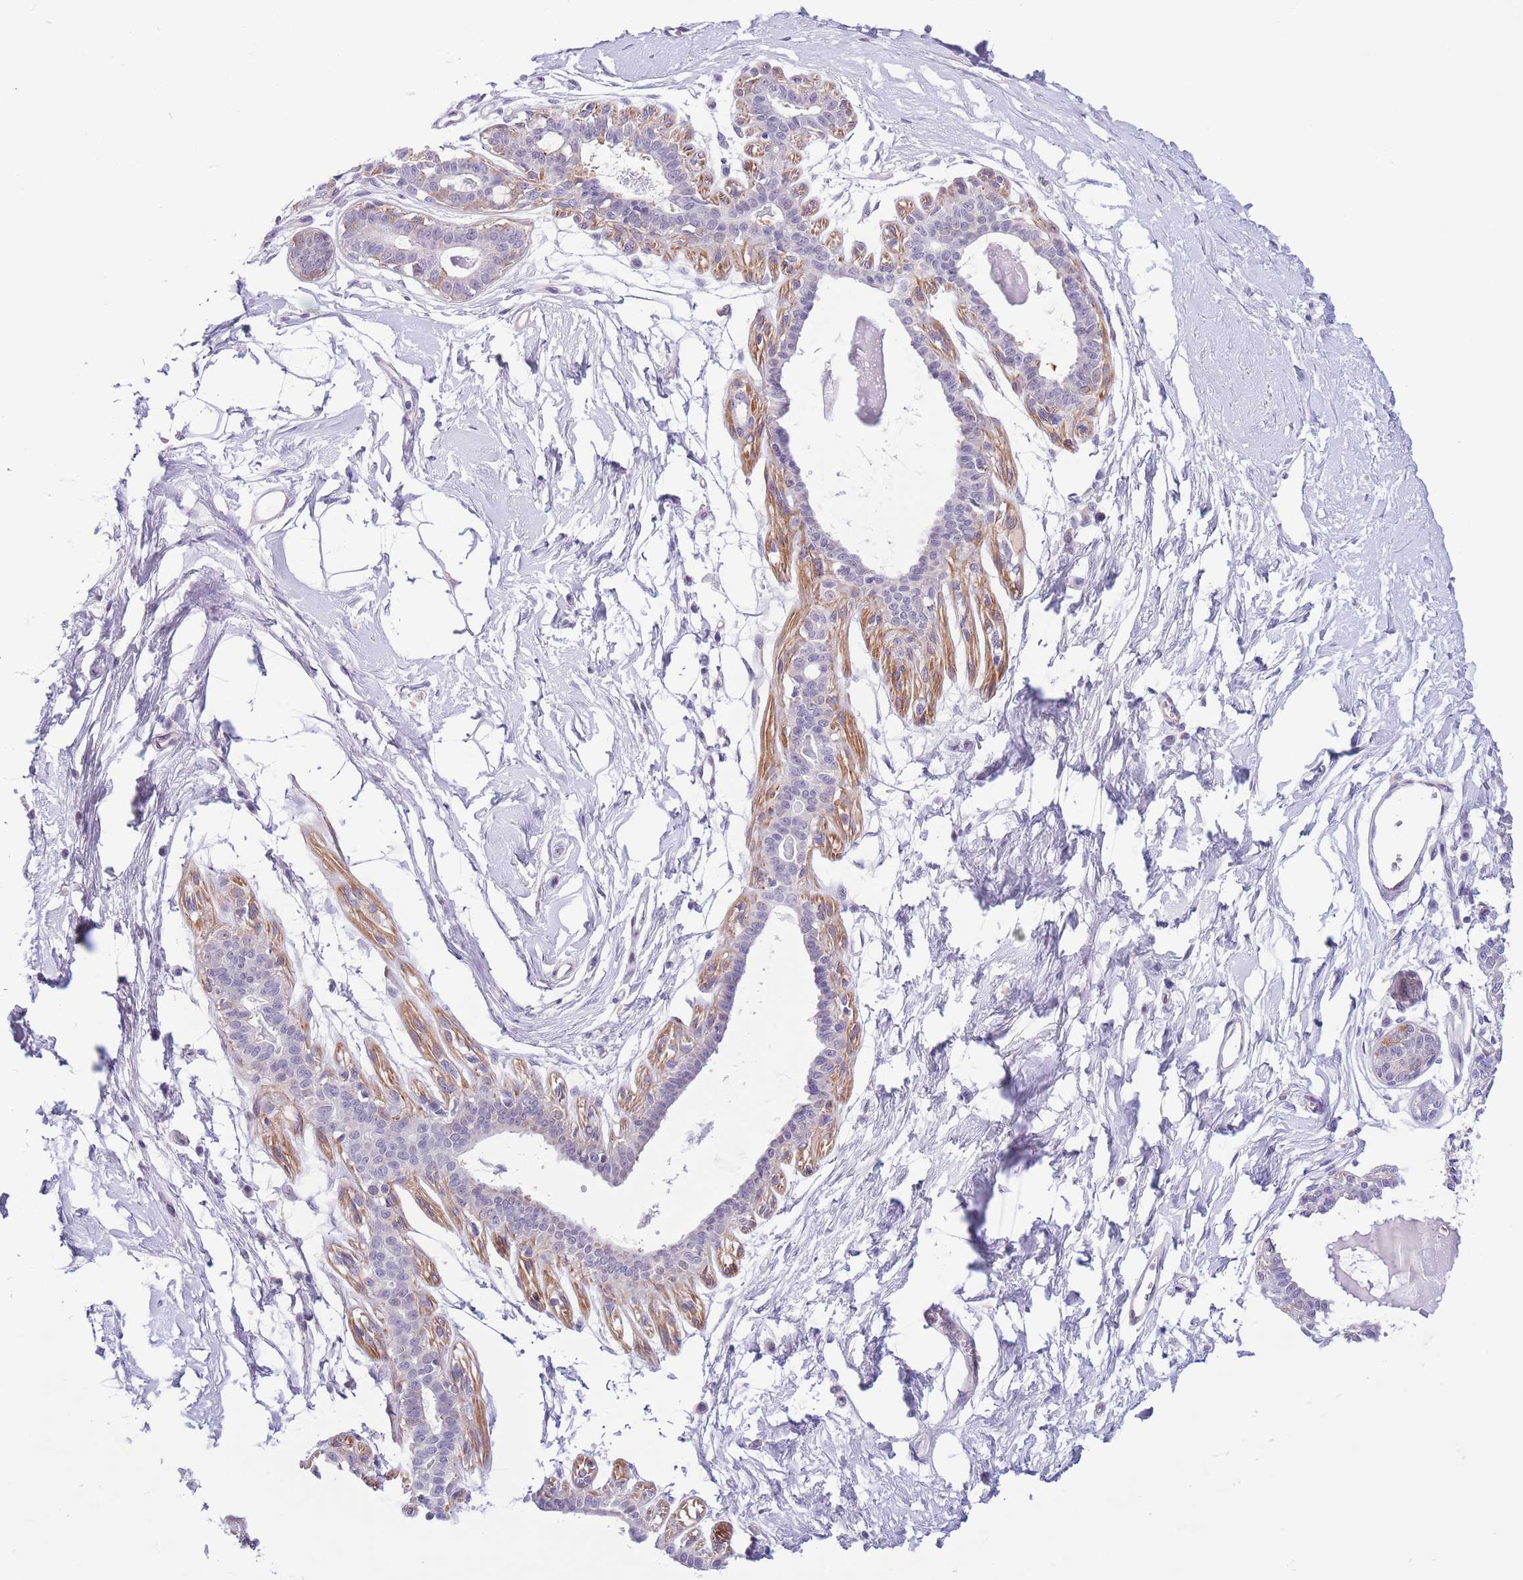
{"staining": {"intensity": "negative", "quantity": "none", "location": "none"}, "tissue": "breast", "cell_type": "Adipocytes", "image_type": "normal", "snomed": [{"axis": "morphology", "description": "Normal tissue, NOS"}, {"axis": "topography", "description": "Breast"}], "caption": "A high-resolution micrograph shows immunohistochemistry staining of unremarkable breast, which exhibits no significant positivity in adipocytes.", "gene": "C9orf152", "patient": {"sex": "female", "age": 45}}